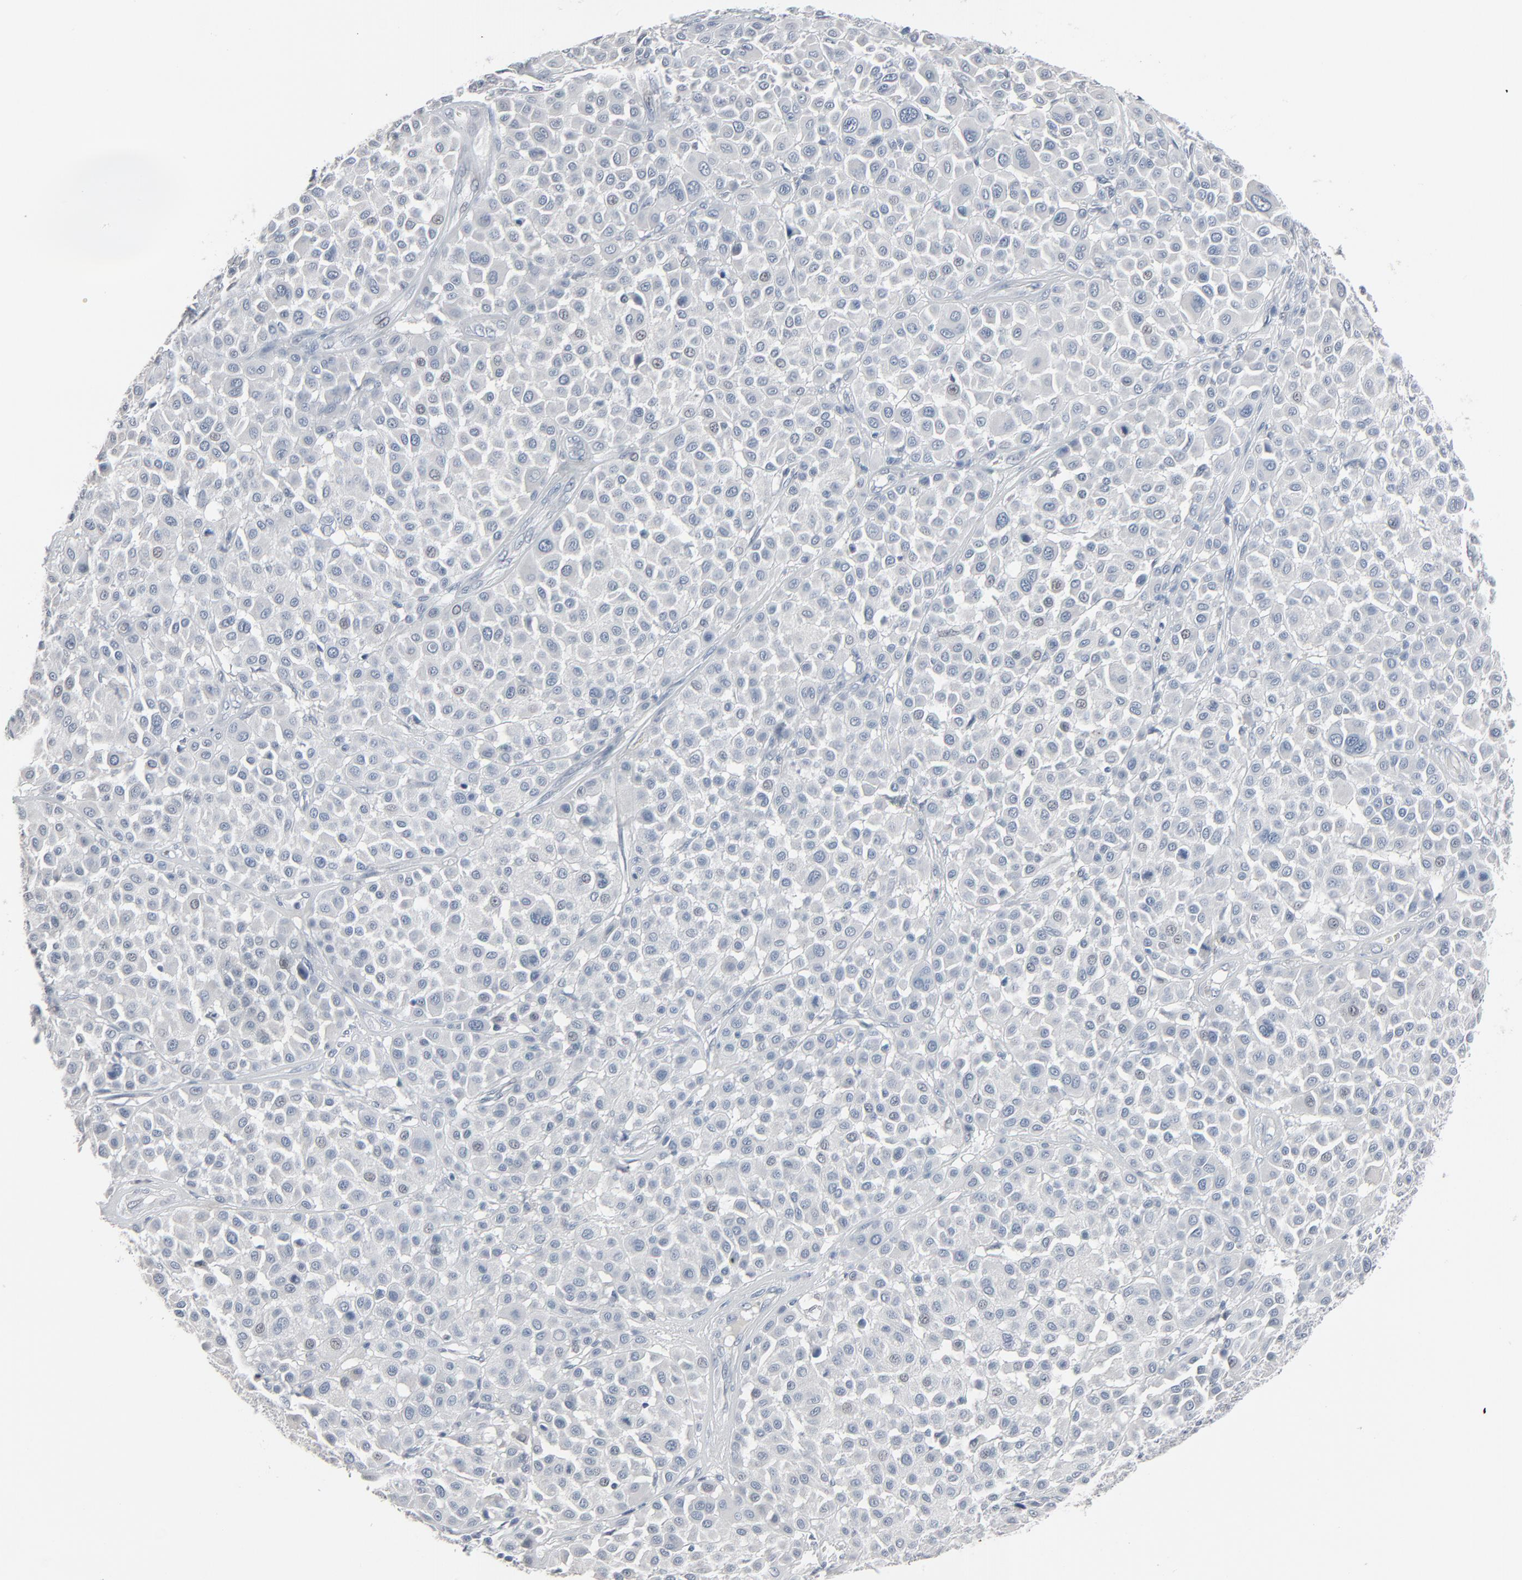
{"staining": {"intensity": "negative", "quantity": "none", "location": "none"}, "tissue": "melanoma", "cell_type": "Tumor cells", "image_type": "cancer", "snomed": [{"axis": "morphology", "description": "Malignant melanoma, Metastatic site"}, {"axis": "topography", "description": "Soft tissue"}], "caption": "This is a histopathology image of IHC staining of melanoma, which shows no staining in tumor cells.", "gene": "SAGE1", "patient": {"sex": "male", "age": 41}}